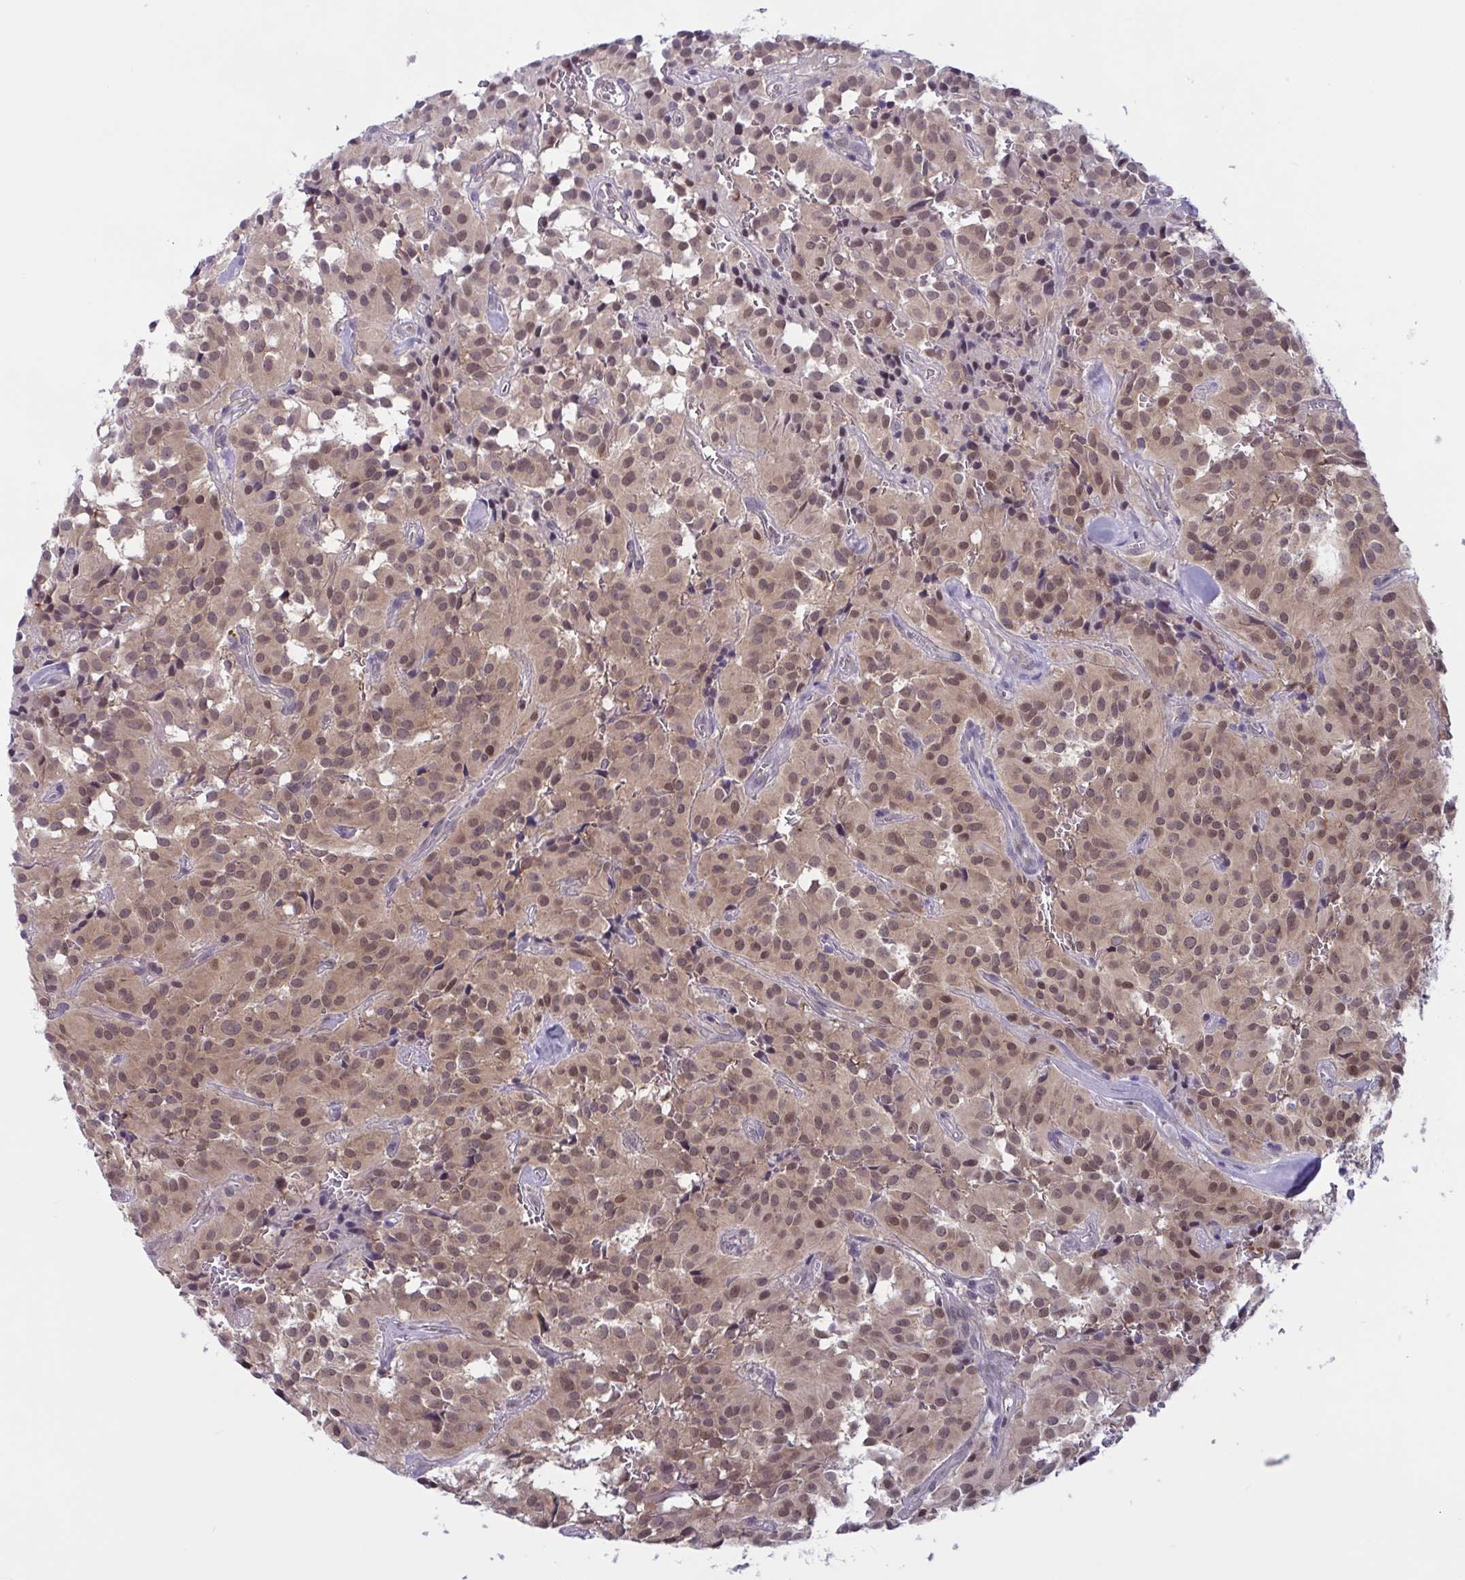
{"staining": {"intensity": "moderate", "quantity": ">75%", "location": "cytoplasmic/membranous,nuclear"}, "tissue": "glioma", "cell_type": "Tumor cells", "image_type": "cancer", "snomed": [{"axis": "morphology", "description": "Glioma, malignant, Low grade"}, {"axis": "topography", "description": "Brain"}], "caption": "Immunohistochemical staining of human low-grade glioma (malignant) shows medium levels of moderate cytoplasmic/membranous and nuclear positivity in approximately >75% of tumor cells.", "gene": "TSN", "patient": {"sex": "male", "age": 42}}